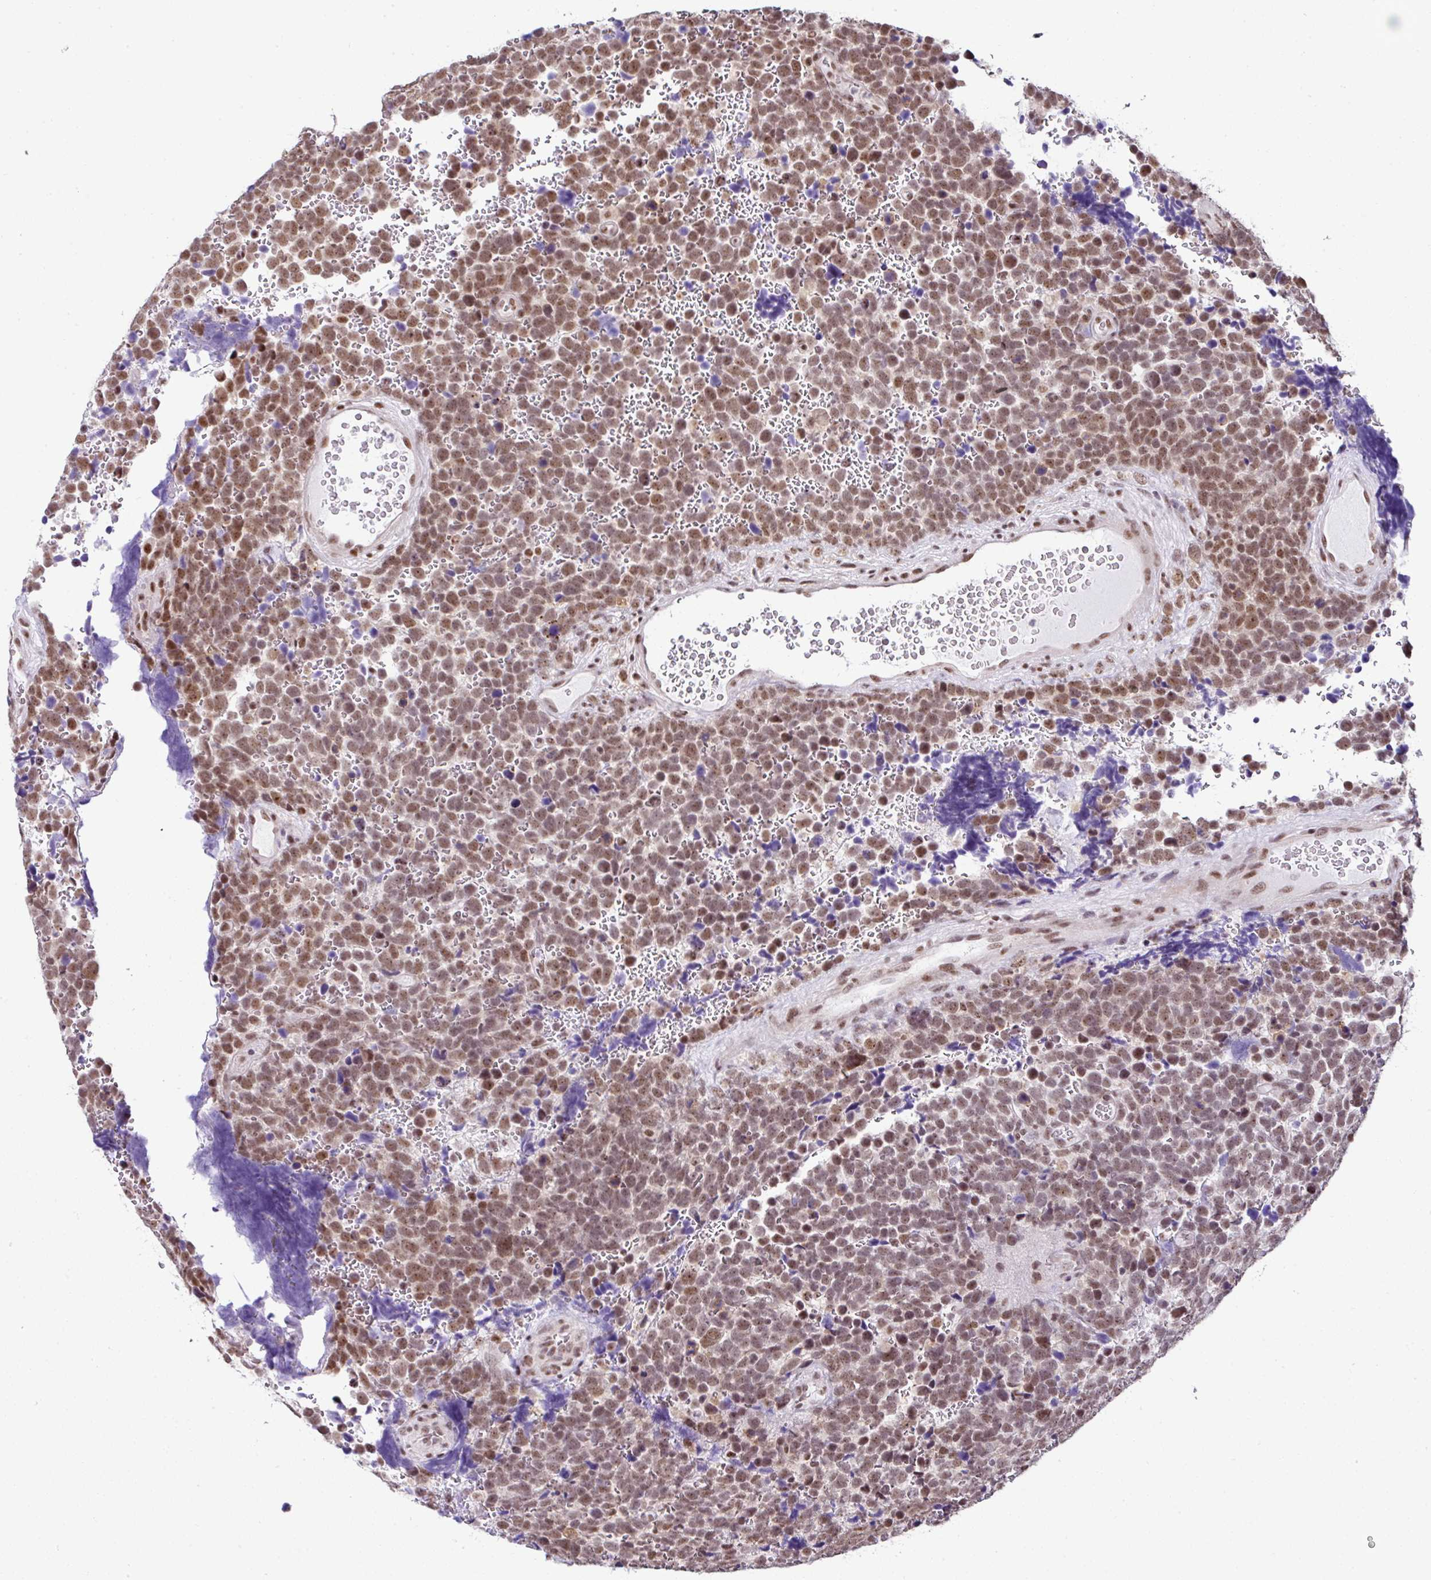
{"staining": {"intensity": "moderate", "quantity": ">75%", "location": "nuclear"}, "tissue": "urothelial cancer", "cell_type": "Tumor cells", "image_type": "cancer", "snomed": [{"axis": "morphology", "description": "Urothelial carcinoma, High grade"}, {"axis": "topography", "description": "Urinary bladder"}], "caption": "Protein analysis of high-grade urothelial carcinoma tissue shows moderate nuclear positivity in approximately >75% of tumor cells. (DAB IHC, brown staining for protein, blue staining for nuclei).", "gene": "PTPN2", "patient": {"sex": "female", "age": 82}}